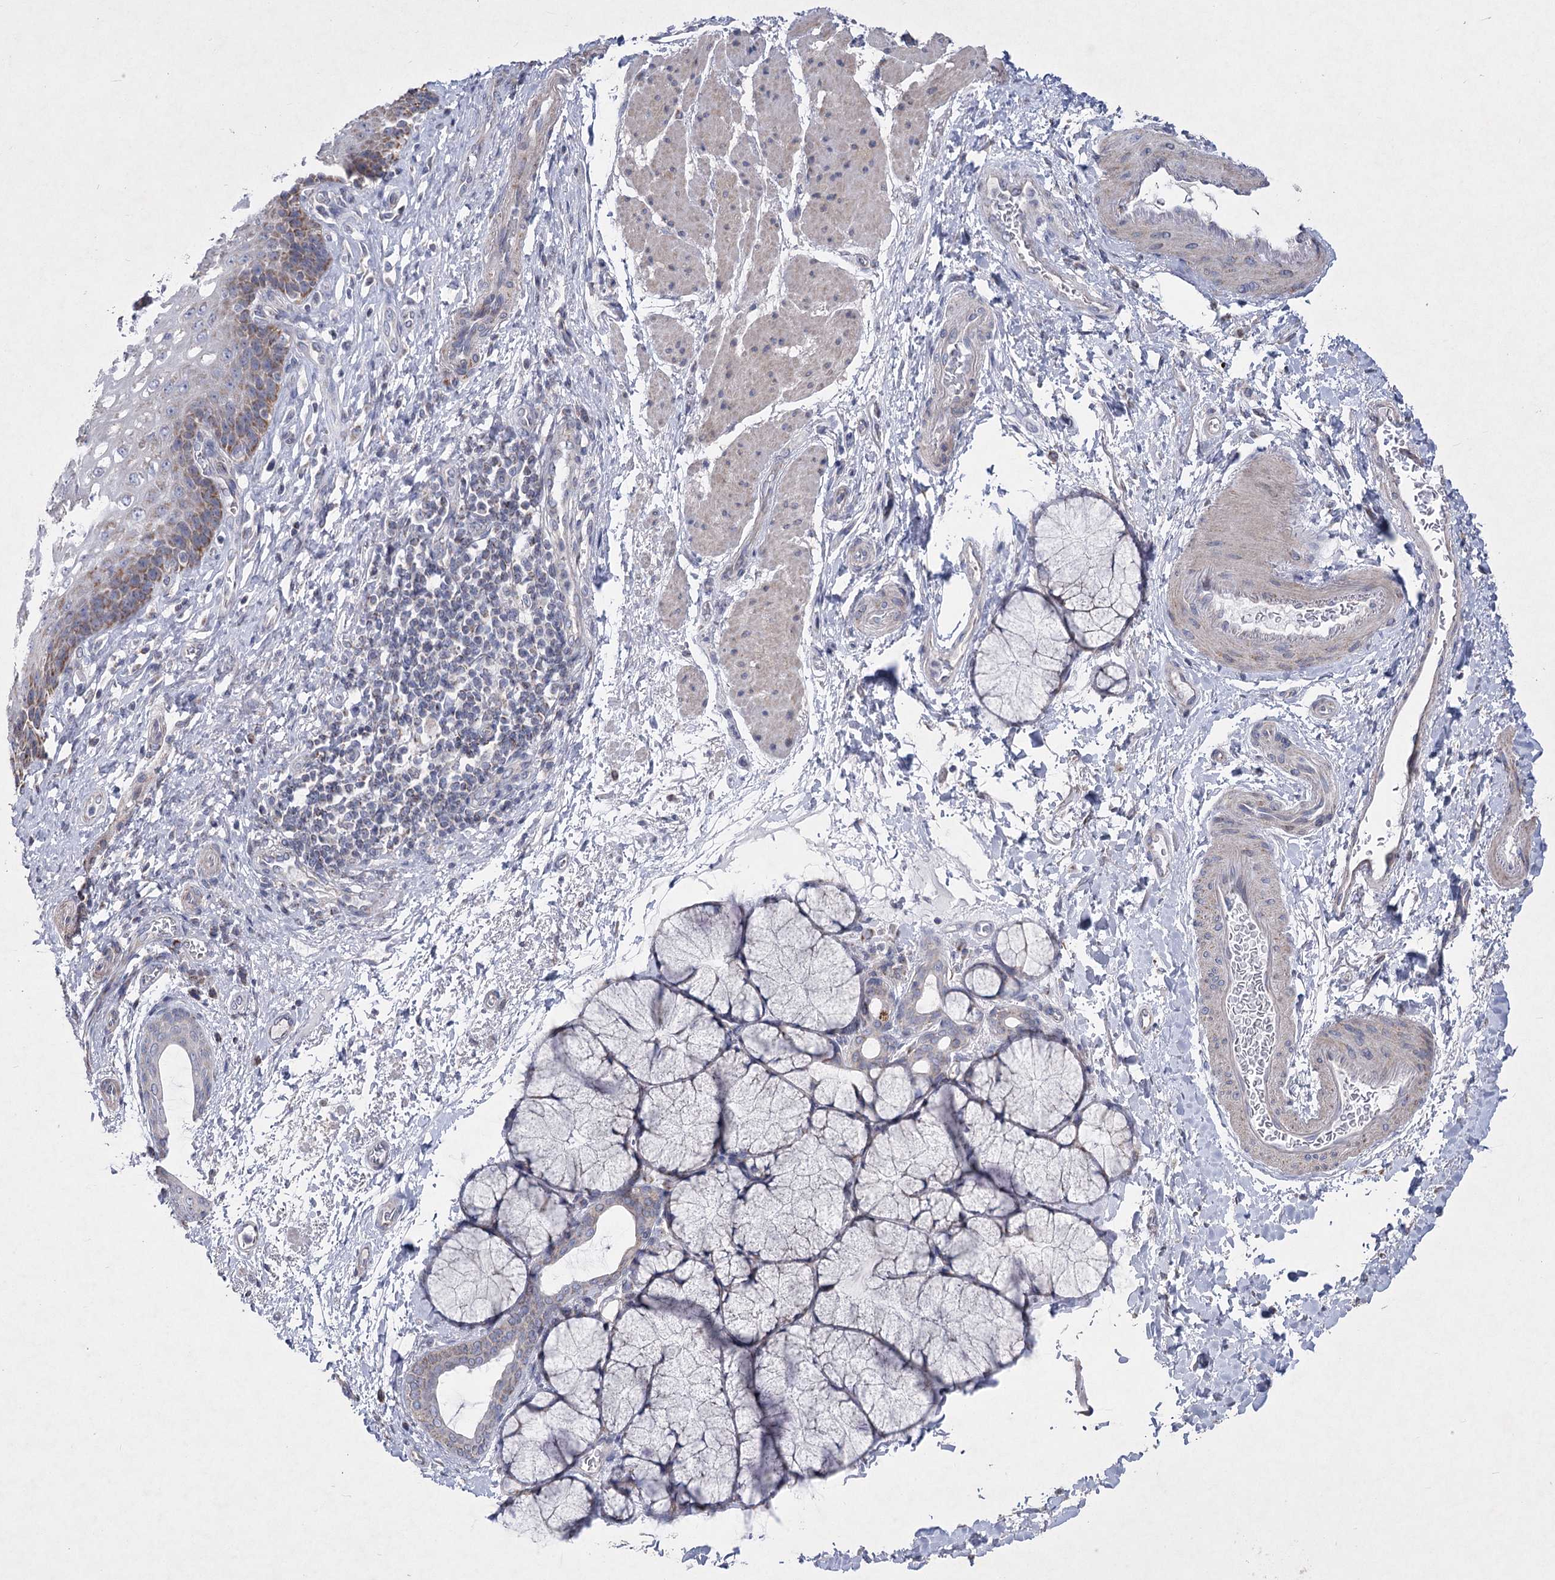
{"staining": {"intensity": "moderate", "quantity": "25%-75%", "location": "cytoplasmic/membranous"}, "tissue": "esophagus", "cell_type": "Squamous epithelial cells", "image_type": "normal", "snomed": [{"axis": "morphology", "description": "Normal tissue, NOS"}, {"axis": "topography", "description": "Esophagus"}], "caption": "Moderate cytoplasmic/membranous expression for a protein is identified in approximately 25%-75% of squamous epithelial cells of unremarkable esophagus using IHC.", "gene": "PDHB", "patient": {"sex": "male", "age": 54}}